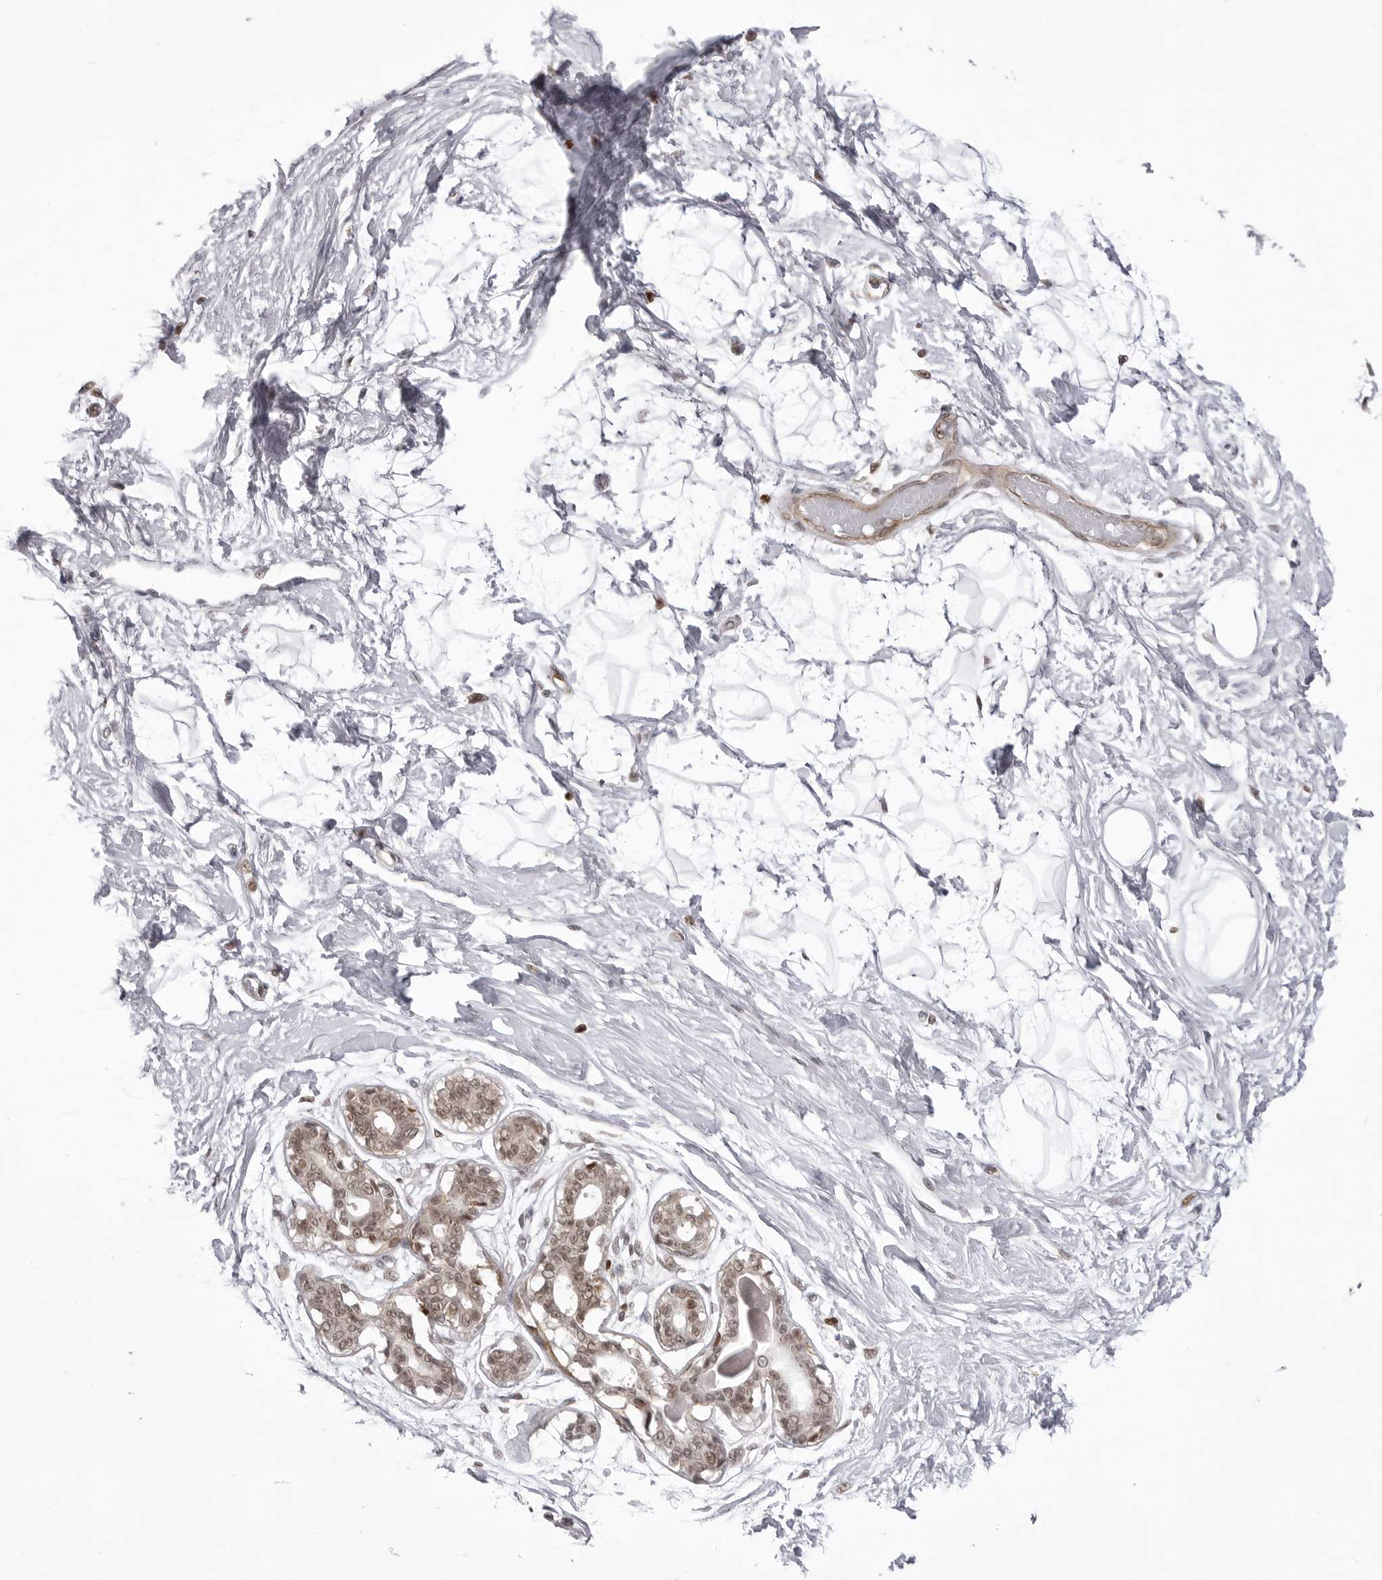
{"staining": {"intensity": "negative", "quantity": "none", "location": "none"}, "tissue": "breast", "cell_type": "Adipocytes", "image_type": "normal", "snomed": [{"axis": "morphology", "description": "Normal tissue, NOS"}, {"axis": "topography", "description": "Breast"}], "caption": "This is an immunohistochemistry histopathology image of unremarkable human breast. There is no expression in adipocytes.", "gene": "PTK2B", "patient": {"sex": "female", "age": 45}}